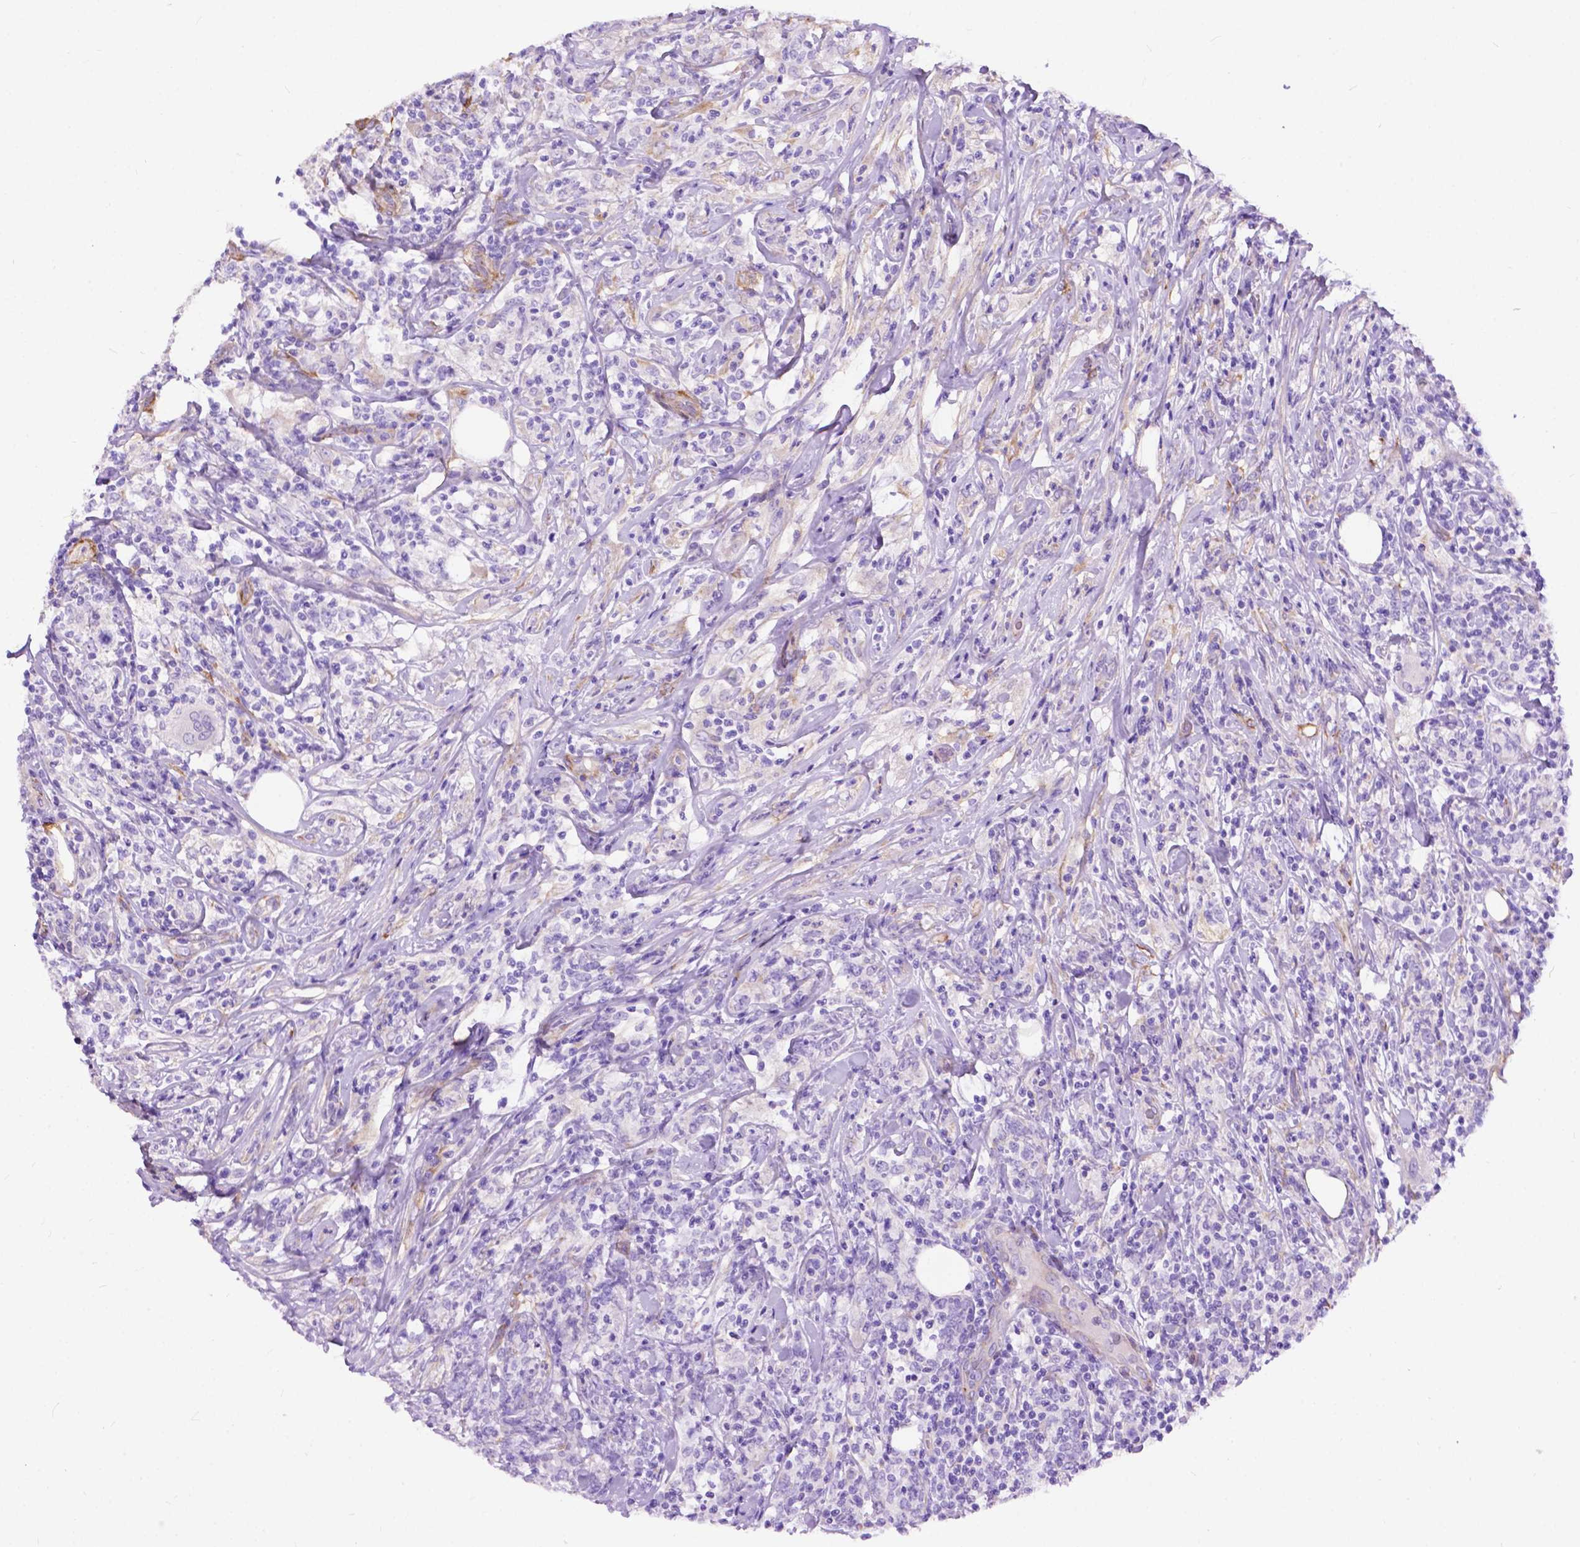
{"staining": {"intensity": "negative", "quantity": "none", "location": "none"}, "tissue": "lymphoma", "cell_type": "Tumor cells", "image_type": "cancer", "snomed": [{"axis": "morphology", "description": "Malignant lymphoma, non-Hodgkin's type, High grade"}, {"axis": "topography", "description": "Lymph node"}], "caption": "IHC of malignant lymphoma, non-Hodgkin's type (high-grade) displays no expression in tumor cells.", "gene": "PCDHA12", "patient": {"sex": "female", "age": 84}}